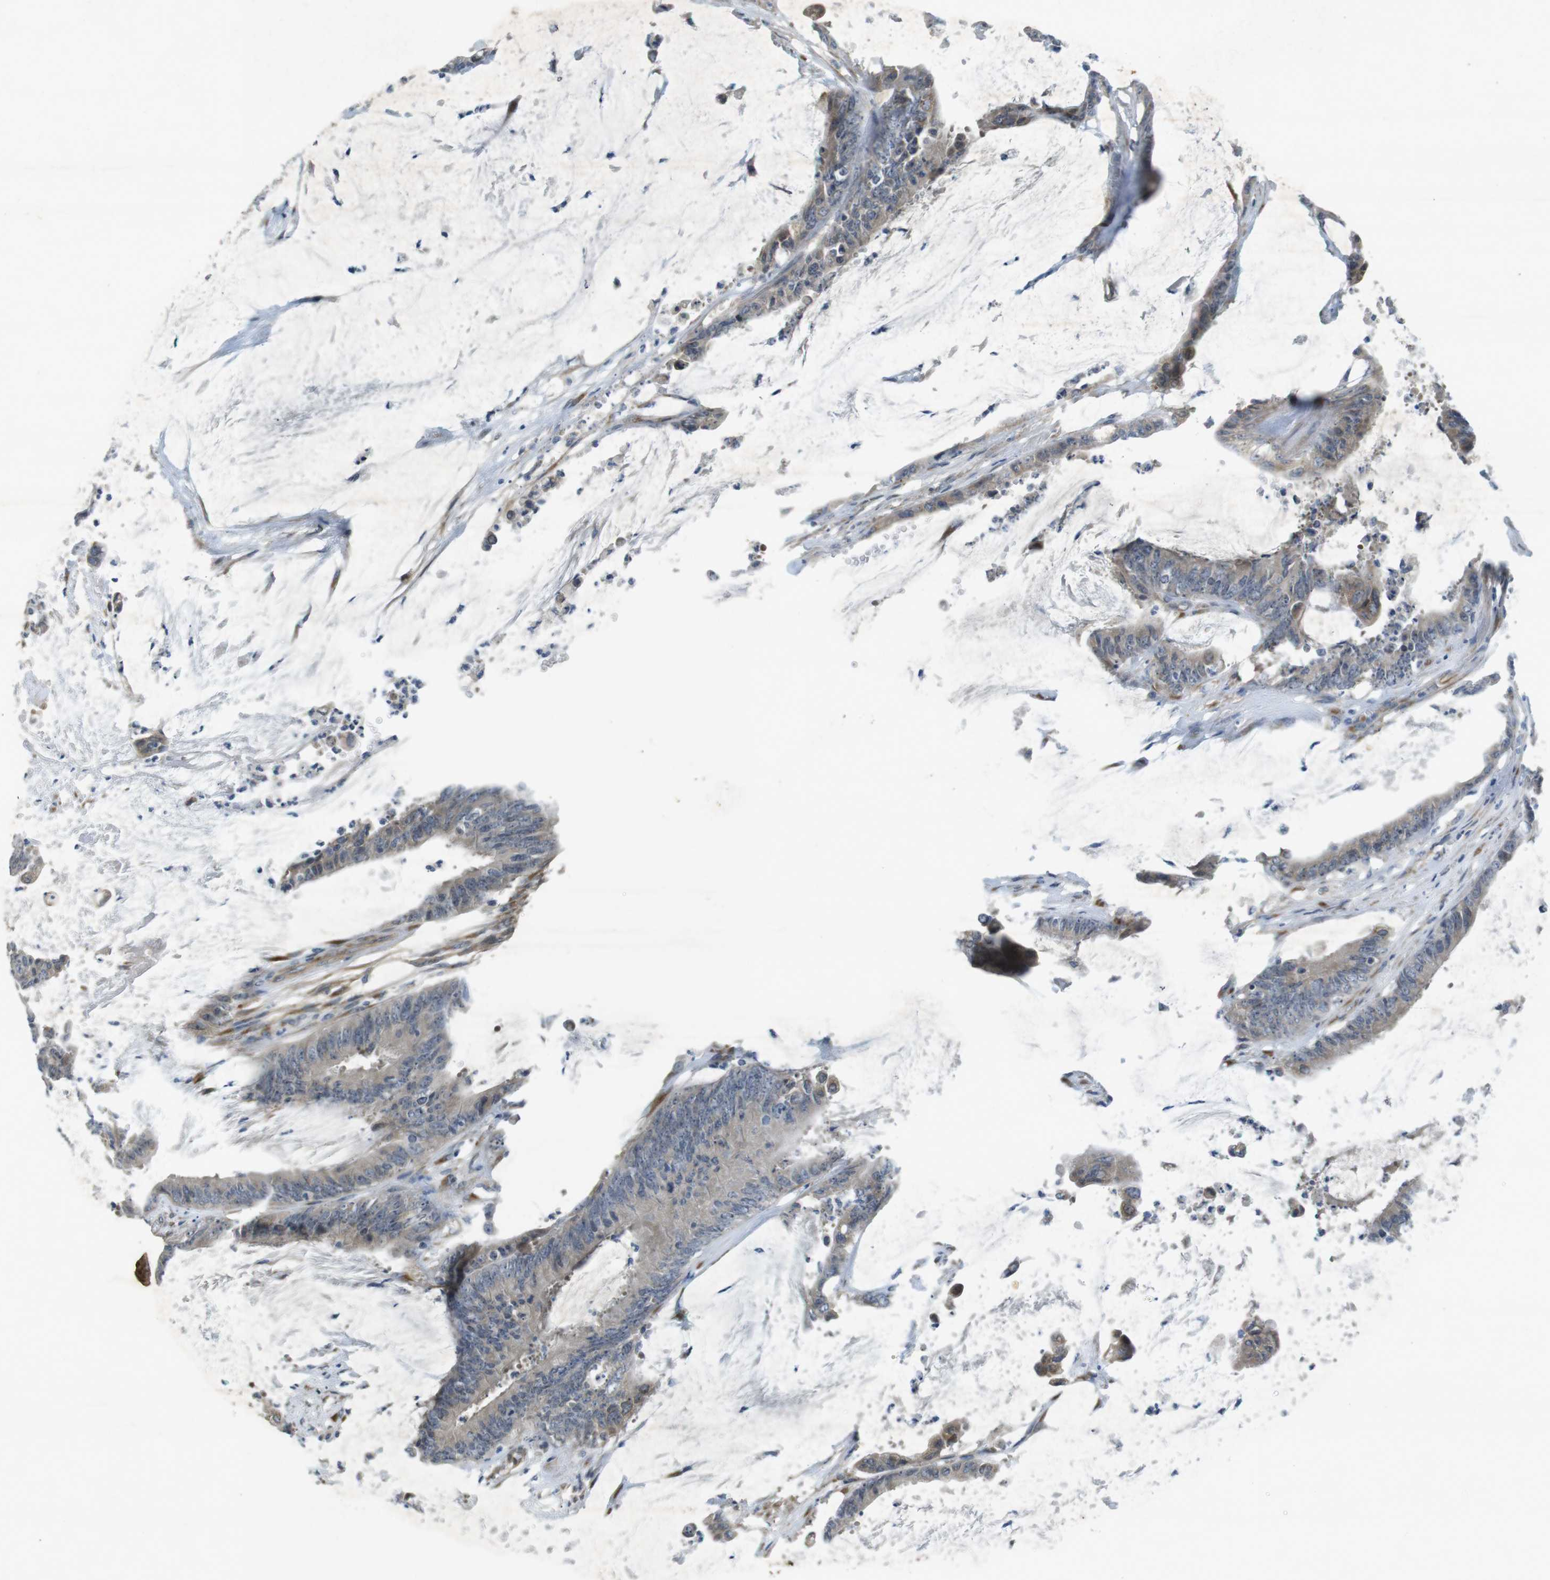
{"staining": {"intensity": "weak", "quantity": "<25%", "location": "cytoplasmic/membranous"}, "tissue": "colorectal cancer", "cell_type": "Tumor cells", "image_type": "cancer", "snomed": [{"axis": "morphology", "description": "Adenocarcinoma, NOS"}, {"axis": "topography", "description": "Rectum"}], "caption": "High power microscopy micrograph of an IHC image of adenocarcinoma (colorectal), revealing no significant positivity in tumor cells. The staining is performed using DAB (3,3'-diaminobenzidine) brown chromogen with nuclei counter-stained in using hematoxylin.", "gene": "FLCN", "patient": {"sex": "female", "age": 66}}